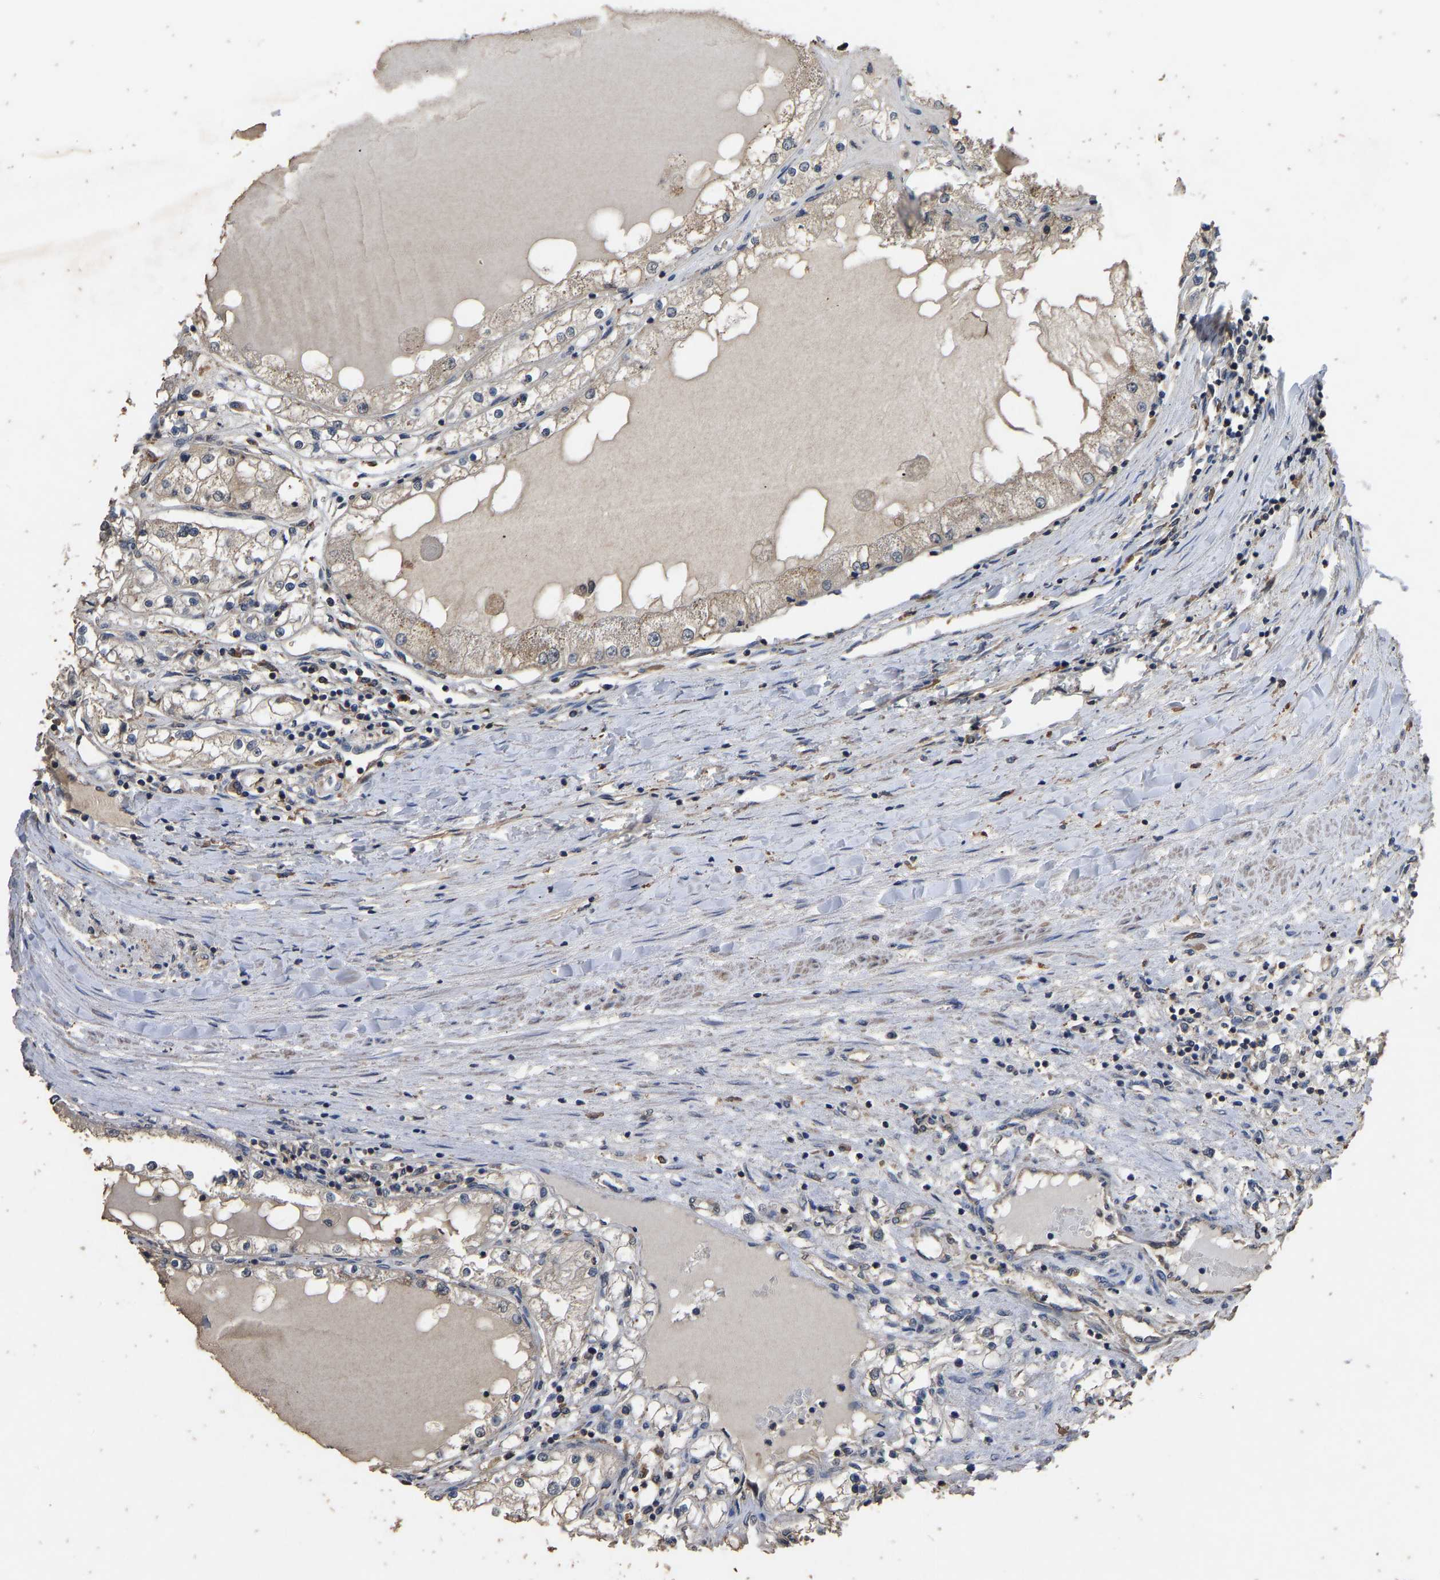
{"staining": {"intensity": "weak", "quantity": "<25%", "location": "cytoplasmic/membranous"}, "tissue": "renal cancer", "cell_type": "Tumor cells", "image_type": "cancer", "snomed": [{"axis": "morphology", "description": "Adenocarcinoma, NOS"}, {"axis": "topography", "description": "Kidney"}], "caption": "An immunohistochemistry (IHC) image of adenocarcinoma (renal) is shown. There is no staining in tumor cells of adenocarcinoma (renal).", "gene": "CIDEC", "patient": {"sex": "male", "age": 68}}